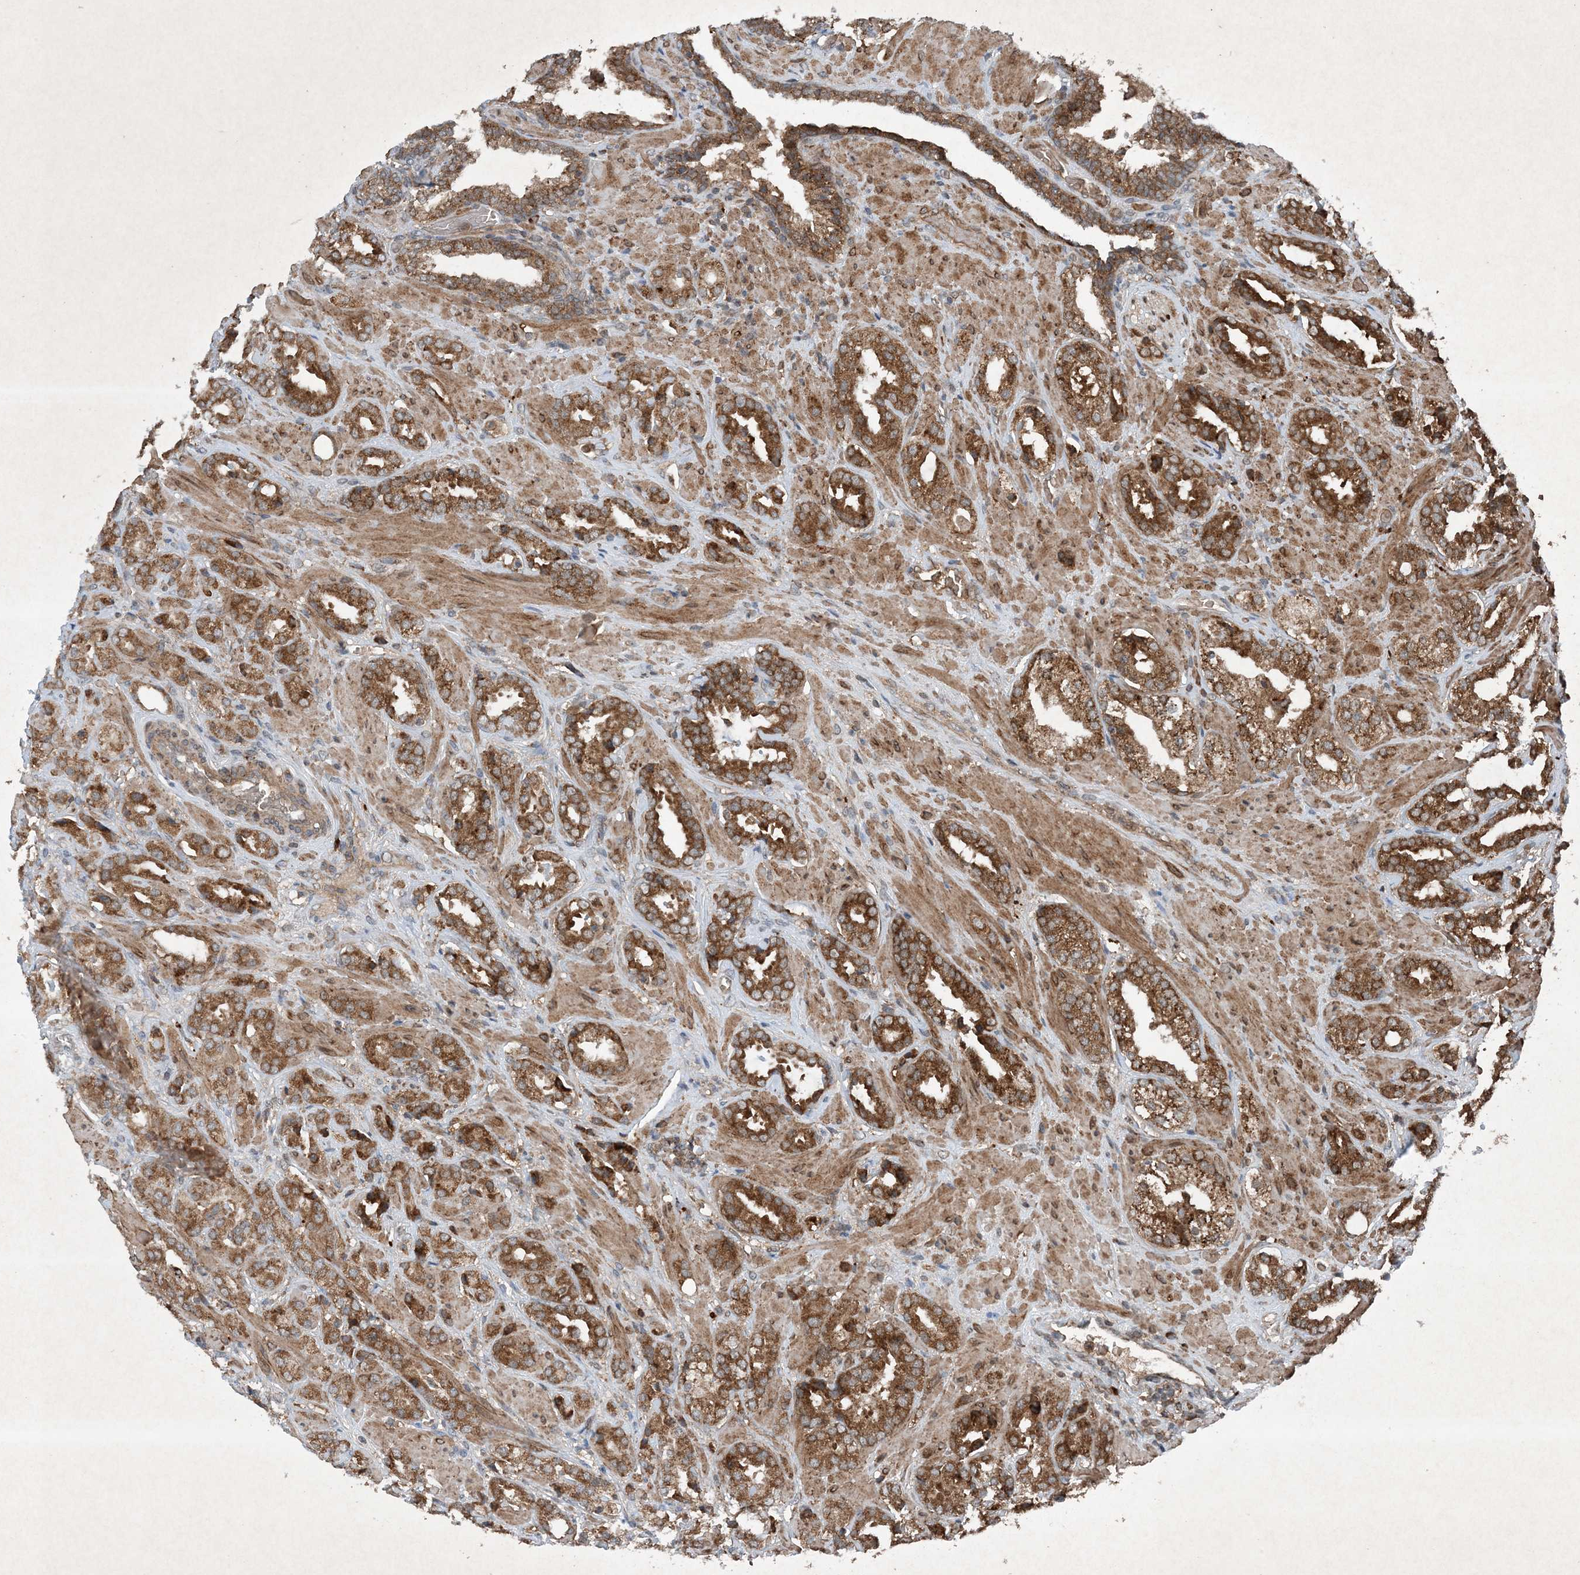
{"staining": {"intensity": "strong", "quantity": ">75%", "location": "cytoplasmic/membranous"}, "tissue": "prostate cancer", "cell_type": "Tumor cells", "image_type": "cancer", "snomed": [{"axis": "morphology", "description": "Adenocarcinoma, High grade"}, {"axis": "topography", "description": "Prostate"}], "caption": "A brown stain labels strong cytoplasmic/membranous staining of a protein in human prostate adenocarcinoma (high-grade) tumor cells.", "gene": "GNG5", "patient": {"sex": "male", "age": 64}}